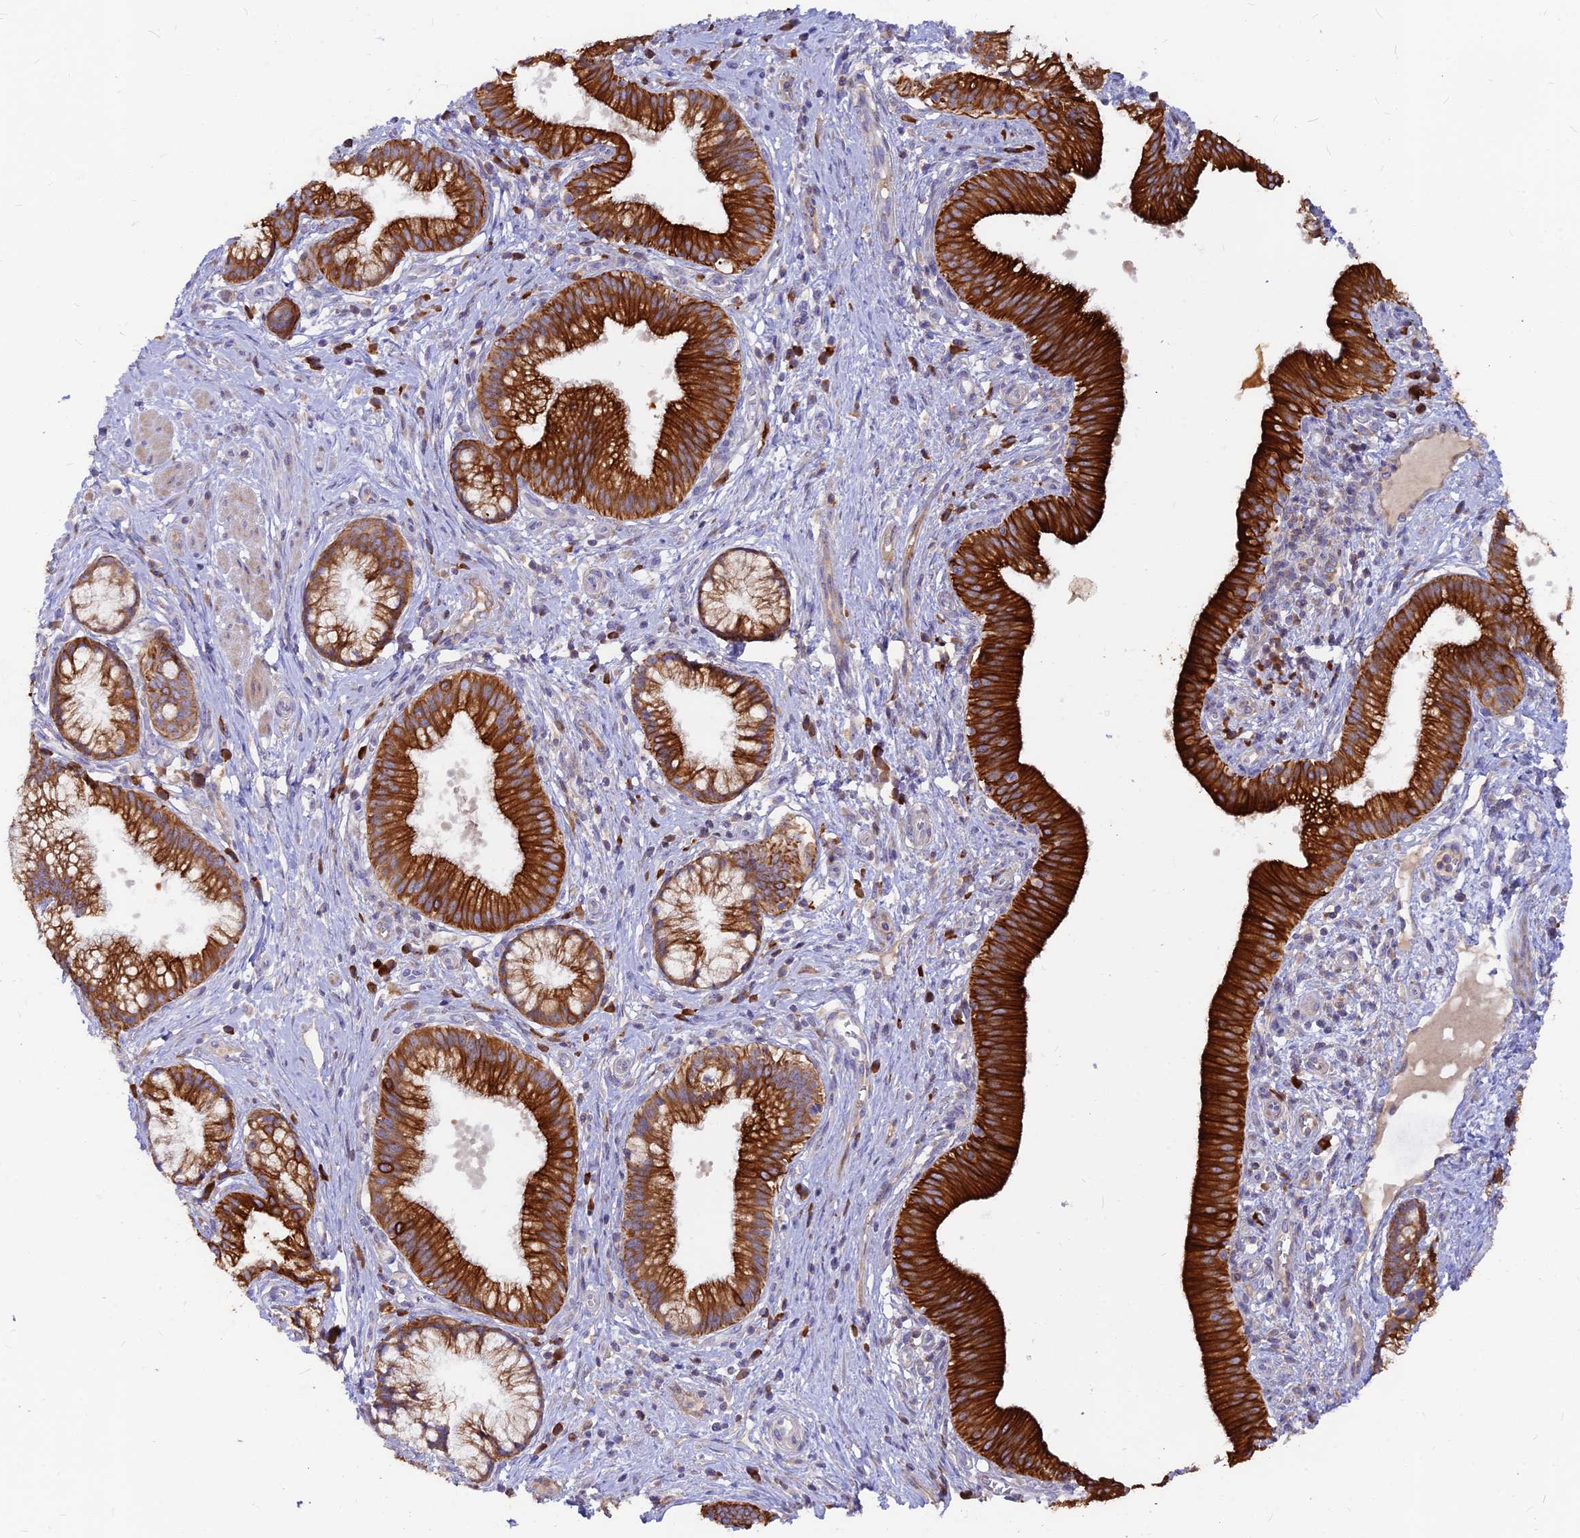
{"staining": {"intensity": "strong", "quantity": ">75%", "location": "cytoplasmic/membranous"}, "tissue": "pancreatic cancer", "cell_type": "Tumor cells", "image_type": "cancer", "snomed": [{"axis": "morphology", "description": "Adenocarcinoma, NOS"}, {"axis": "topography", "description": "Pancreas"}], "caption": "Adenocarcinoma (pancreatic) was stained to show a protein in brown. There is high levels of strong cytoplasmic/membranous staining in approximately >75% of tumor cells. Ihc stains the protein in brown and the nuclei are stained blue.", "gene": "DENND2D", "patient": {"sex": "male", "age": 72}}